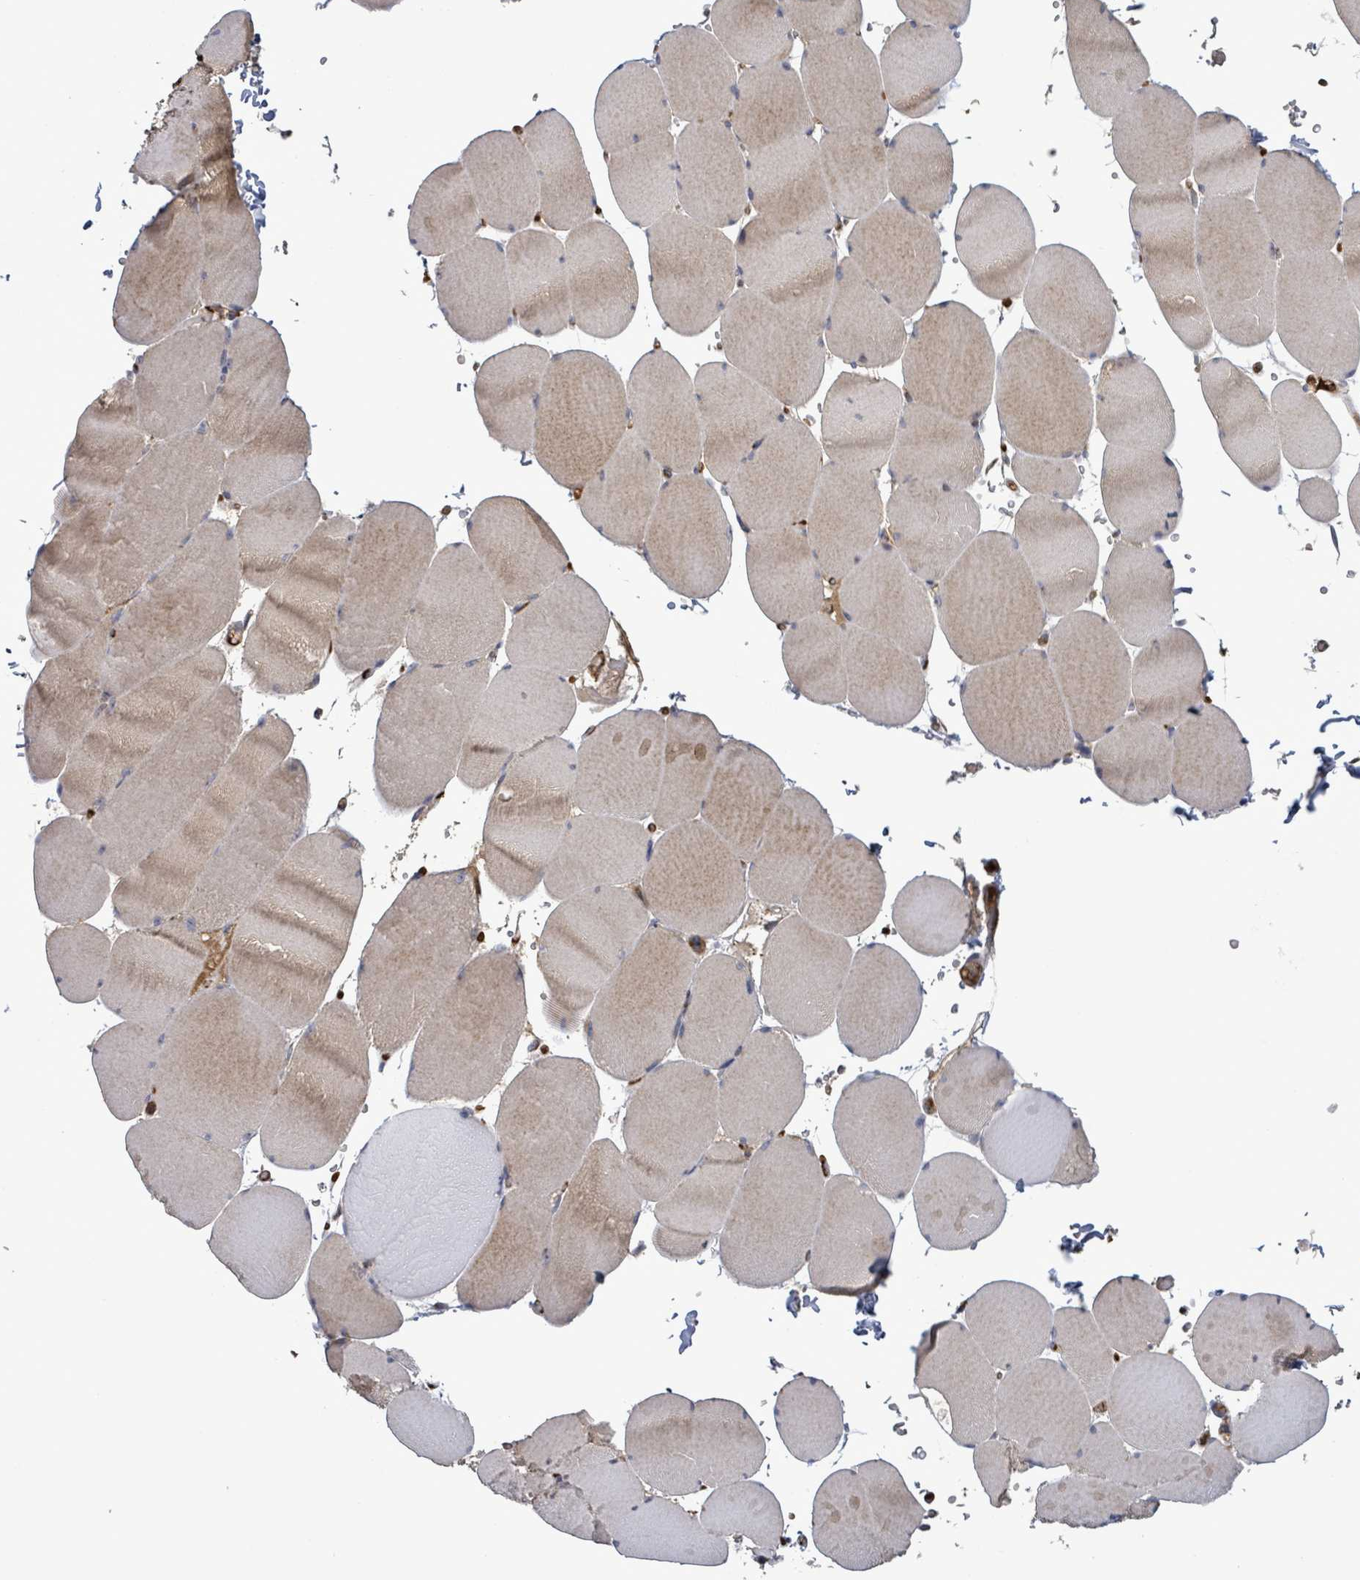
{"staining": {"intensity": "moderate", "quantity": ">75%", "location": "cytoplasmic/membranous"}, "tissue": "skeletal muscle", "cell_type": "Myocytes", "image_type": "normal", "snomed": [{"axis": "morphology", "description": "Normal tissue, NOS"}, {"axis": "topography", "description": "Skeletal muscle"}, {"axis": "topography", "description": "Head-Neck"}], "caption": "A medium amount of moderate cytoplasmic/membranous positivity is seen in about >75% of myocytes in unremarkable skeletal muscle. The staining was performed using DAB (3,3'-diaminobenzidine), with brown indicating positive protein expression. Nuclei are stained blue with hematoxylin.", "gene": "SERPINE3", "patient": {"sex": "male", "age": 66}}